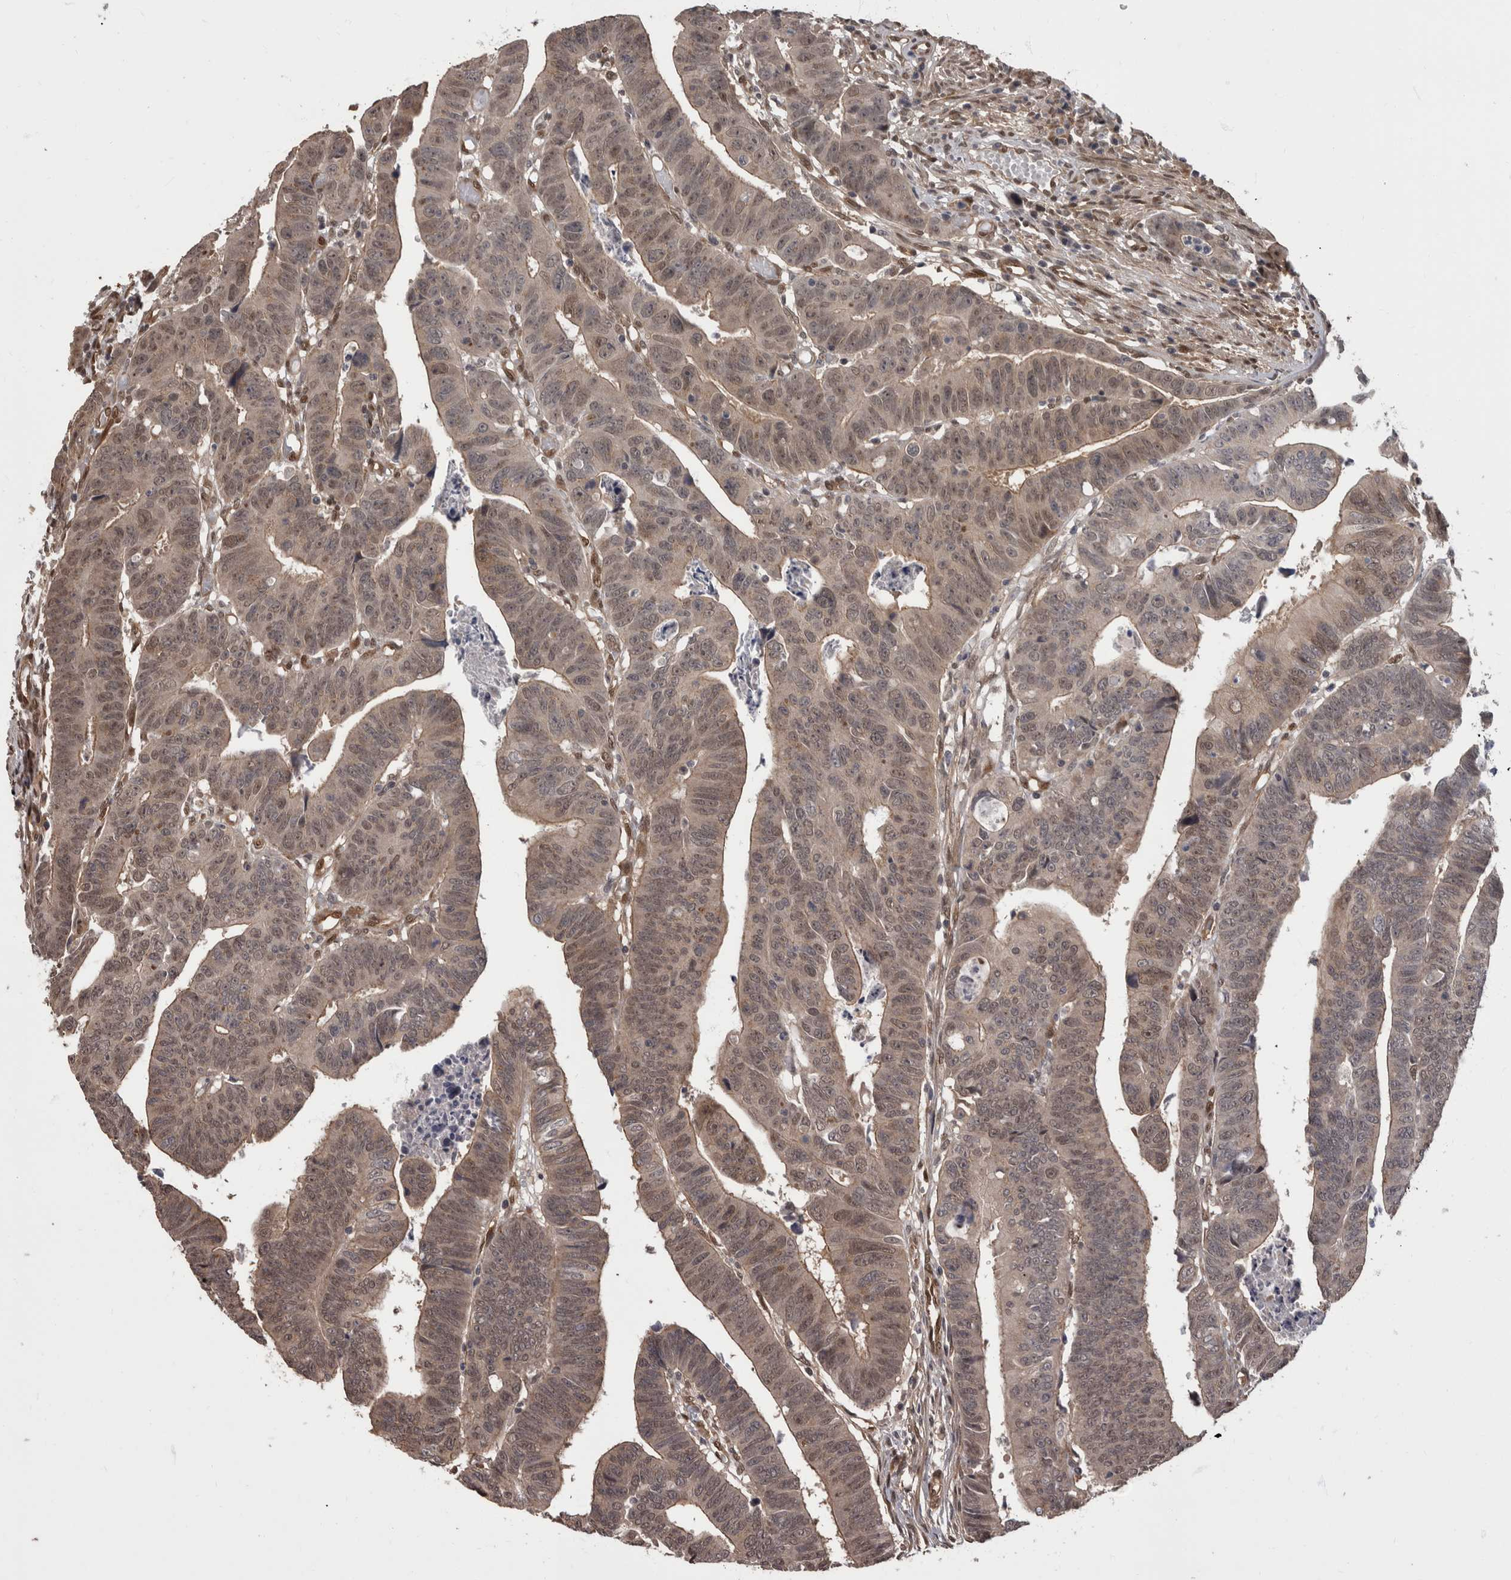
{"staining": {"intensity": "weak", "quantity": "25%-75%", "location": "nuclear"}, "tissue": "colorectal cancer", "cell_type": "Tumor cells", "image_type": "cancer", "snomed": [{"axis": "morphology", "description": "Adenocarcinoma, NOS"}, {"axis": "topography", "description": "Rectum"}], "caption": "About 25%-75% of tumor cells in human colorectal cancer (adenocarcinoma) reveal weak nuclear protein positivity as visualized by brown immunohistochemical staining.", "gene": "AKT3", "patient": {"sex": "female", "age": 65}}